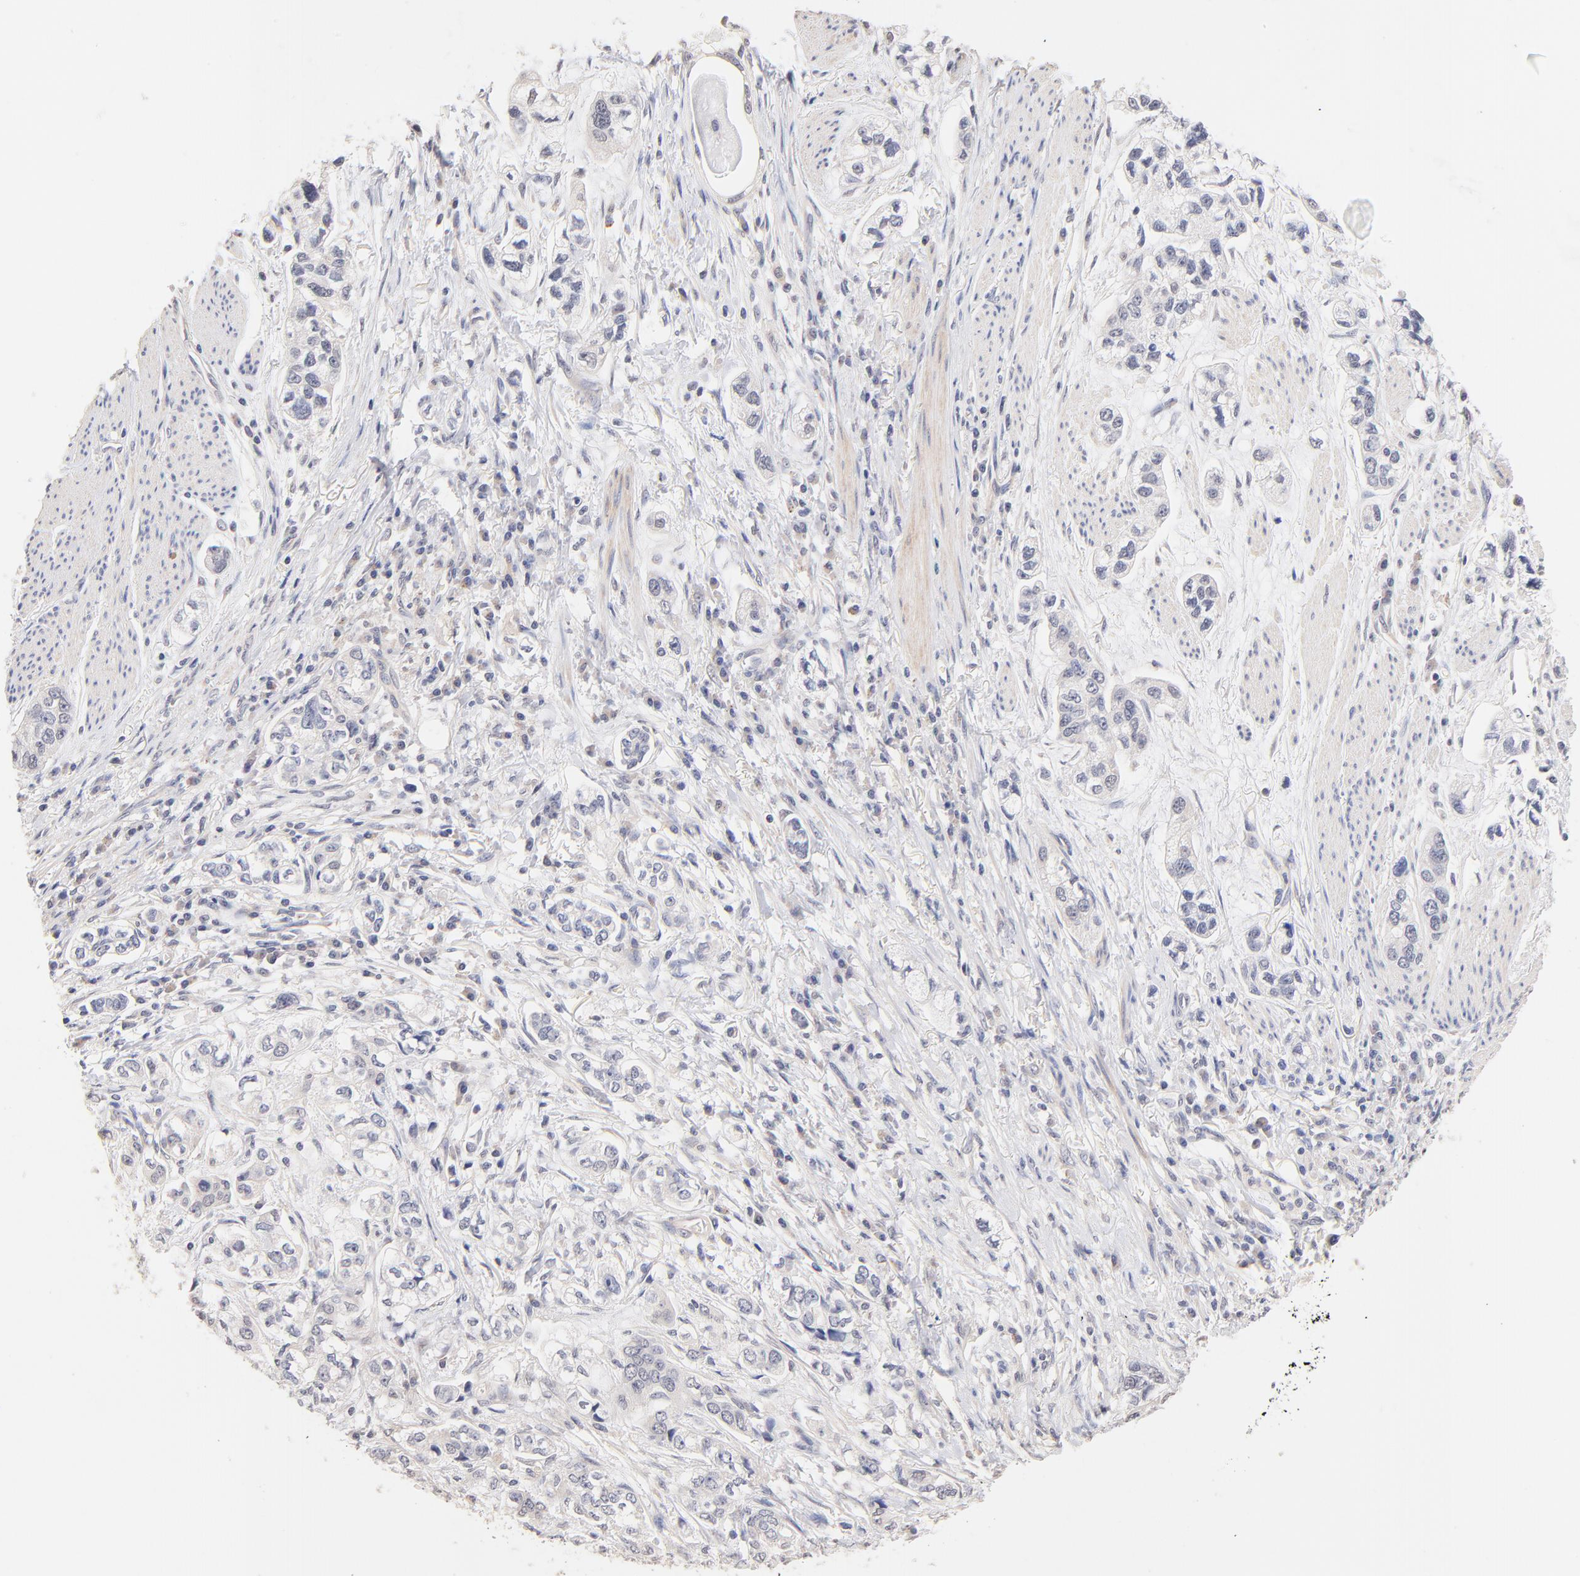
{"staining": {"intensity": "negative", "quantity": "none", "location": "none"}, "tissue": "stomach cancer", "cell_type": "Tumor cells", "image_type": "cancer", "snomed": [{"axis": "morphology", "description": "Adenocarcinoma, NOS"}, {"axis": "topography", "description": "Stomach, lower"}], "caption": "IHC micrograph of neoplastic tissue: human stomach cancer stained with DAB (3,3'-diaminobenzidine) demonstrates no significant protein expression in tumor cells.", "gene": "RIBC2", "patient": {"sex": "female", "age": 93}}